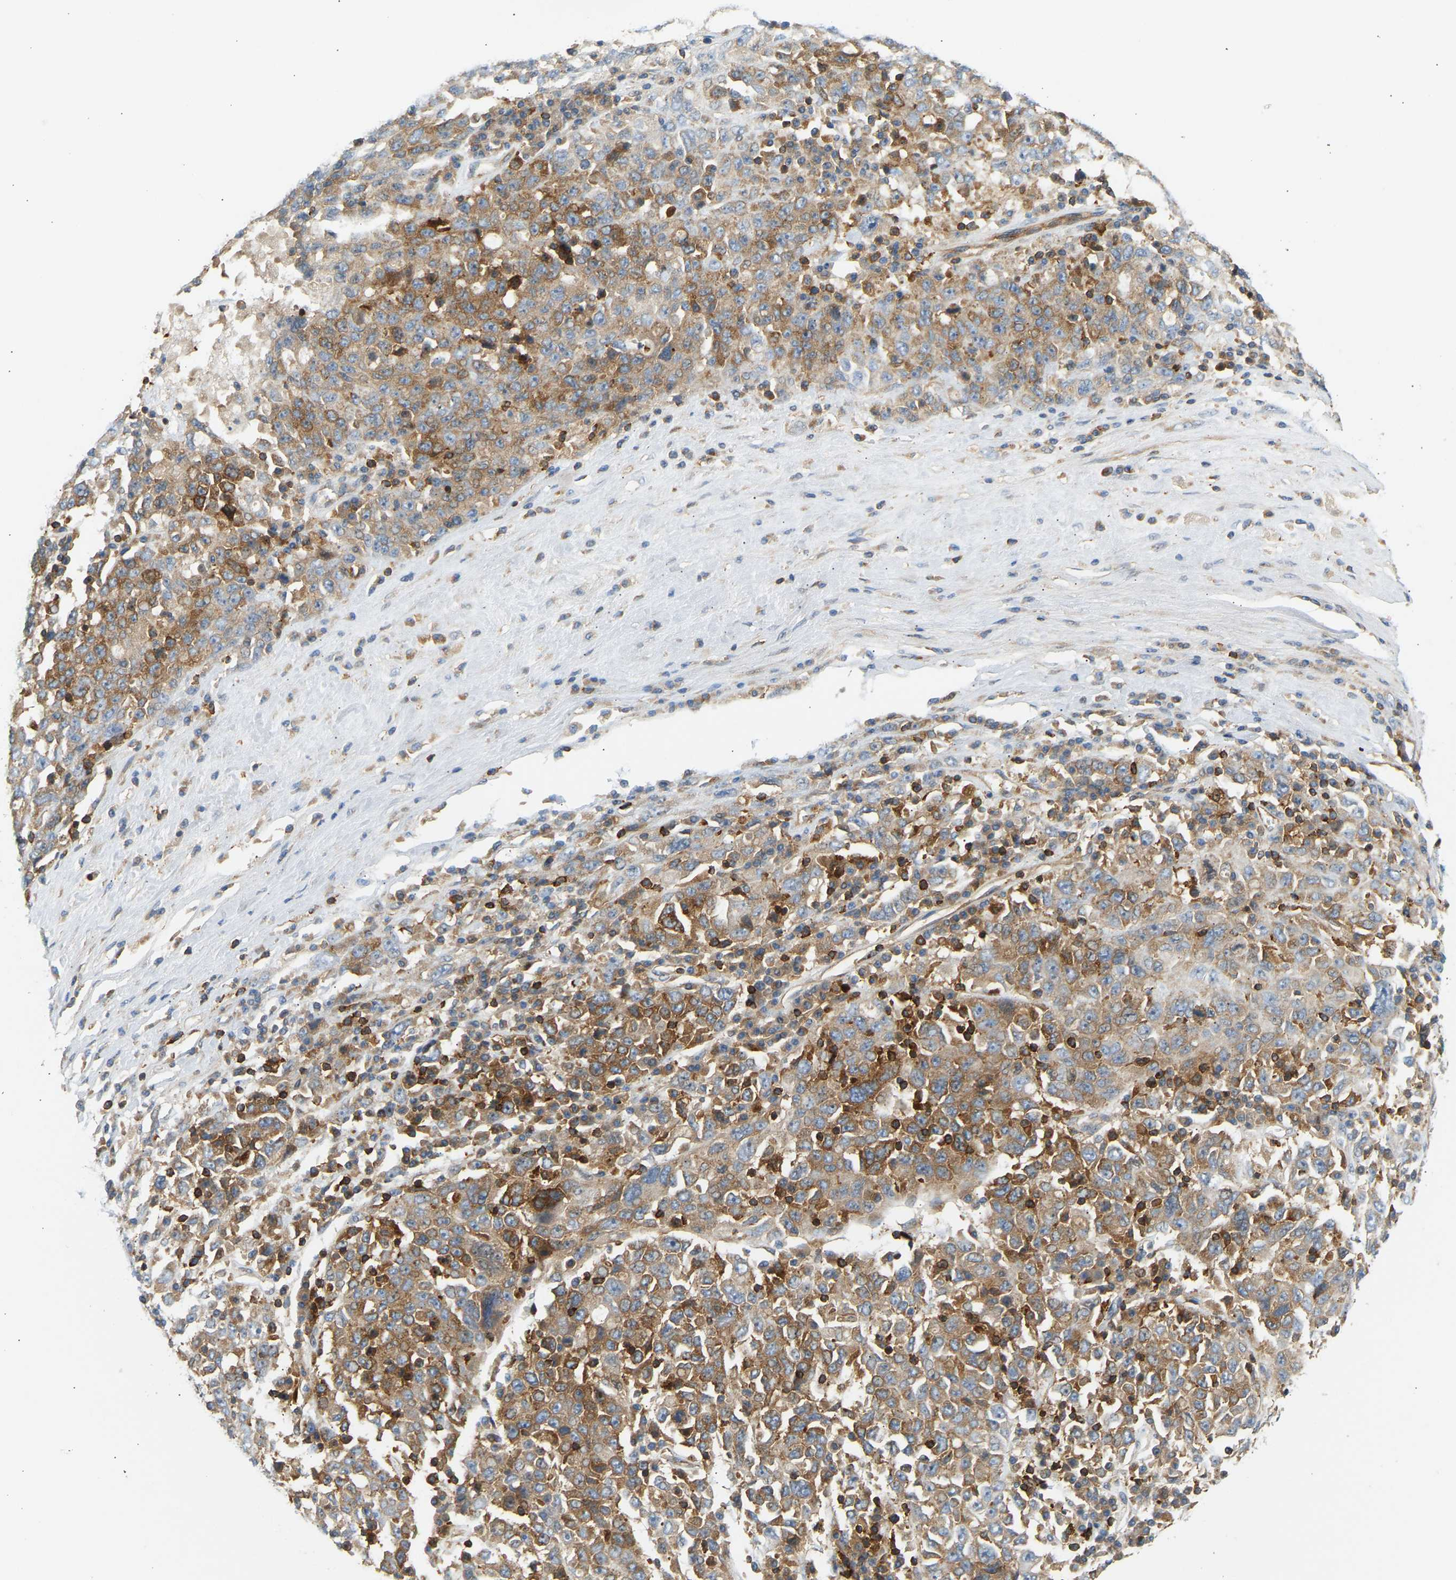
{"staining": {"intensity": "weak", "quantity": ">75%", "location": "cytoplasmic/membranous"}, "tissue": "ovarian cancer", "cell_type": "Tumor cells", "image_type": "cancer", "snomed": [{"axis": "morphology", "description": "Carcinoma, endometroid"}, {"axis": "topography", "description": "Ovary"}], "caption": "Endometroid carcinoma (ovarian) stained for a protein exhibits weak cytoplasmic/membranous positivity in tumor cells. Nuclei are stained in blue.", "gene": "FNBP1", "patient": {"sex": "female", "age": 62}}